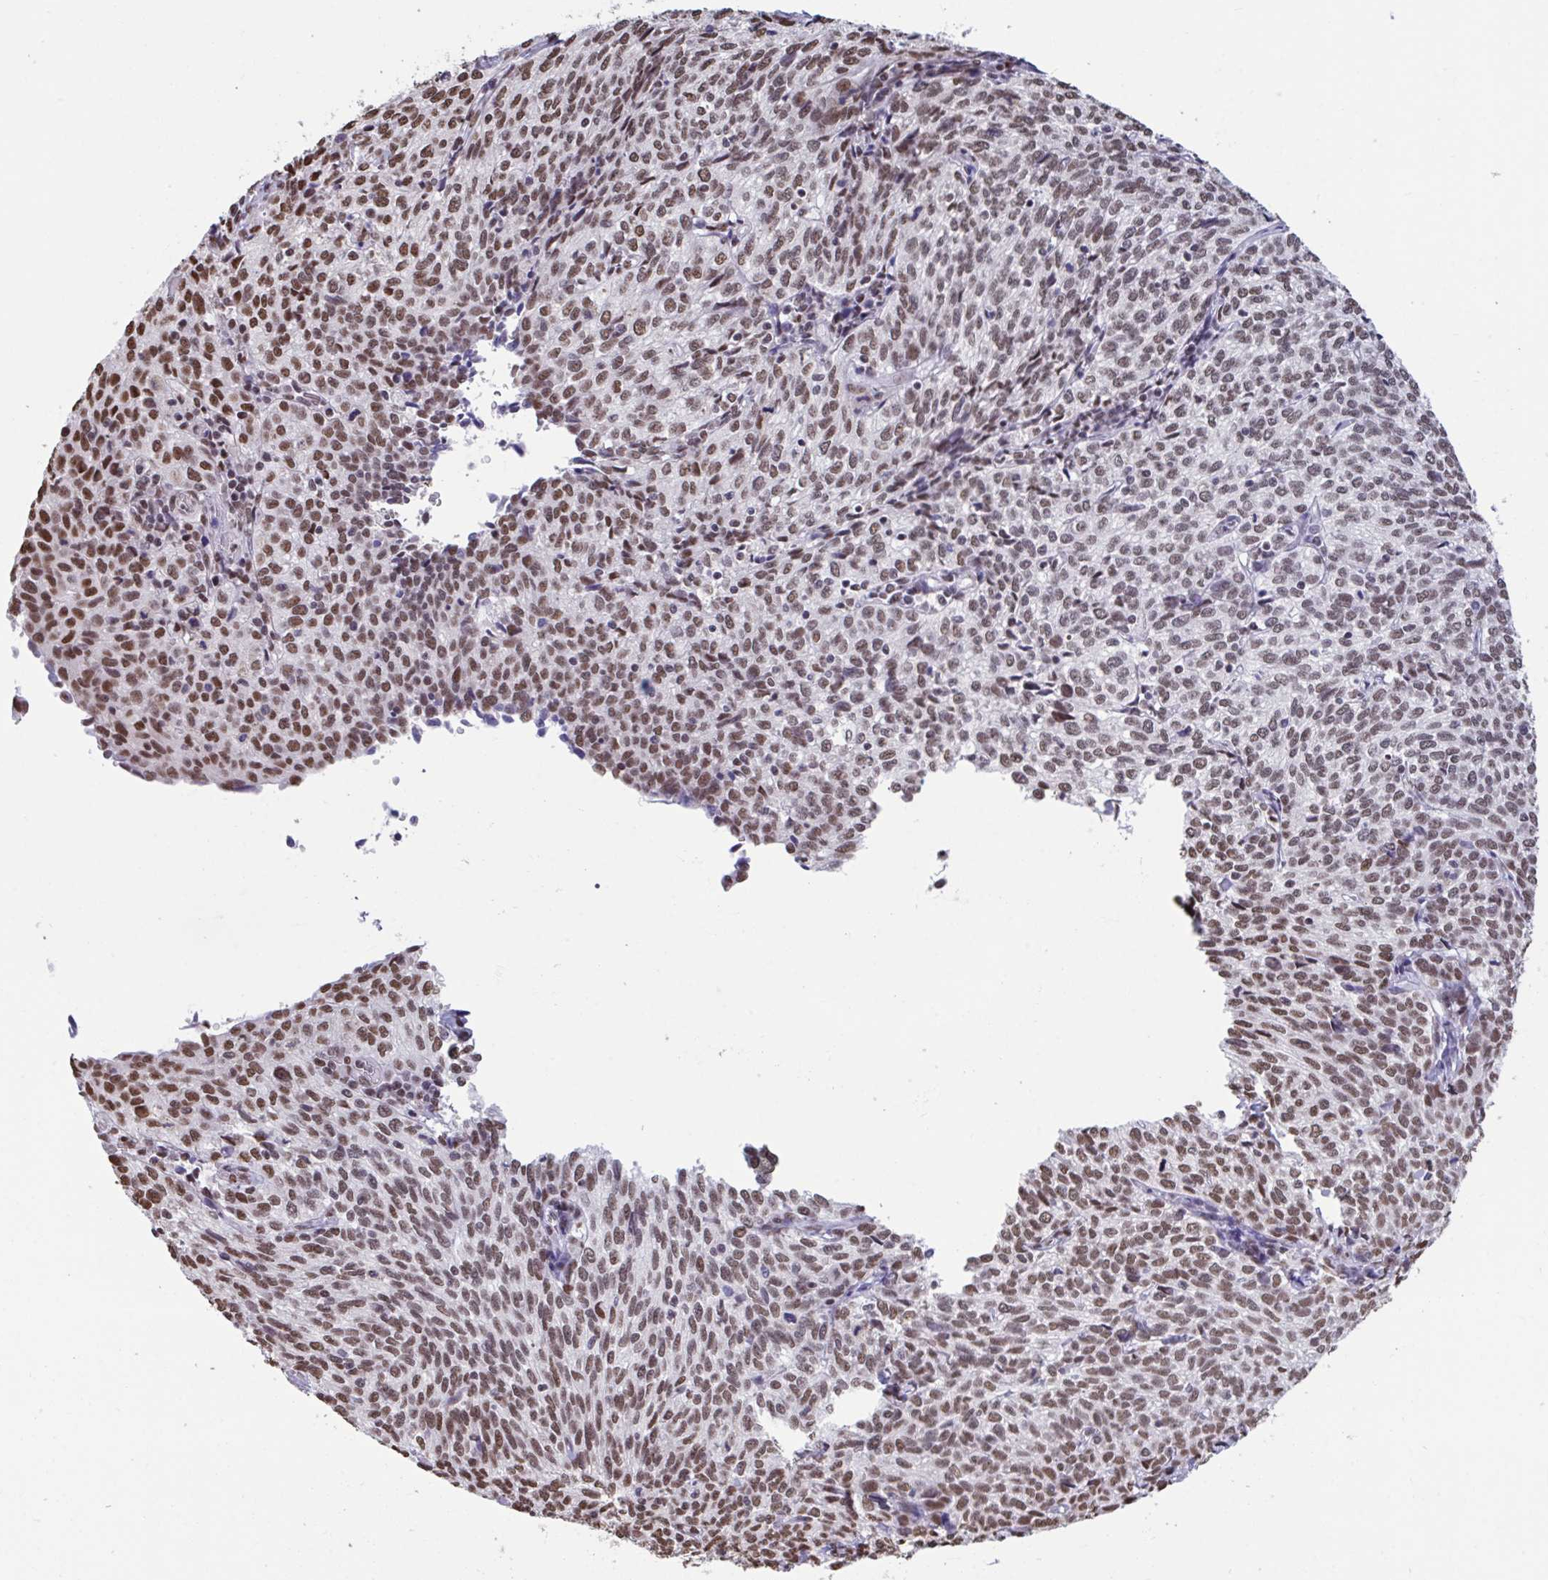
{"staining": {"intensity": "moderate", "quantity": ">75%", "location": "nuclear"}, "tissue": "cervical cancer", "cell_type": "Tumor cells", "image_type": "cancer", "snomed": [{"axis": "morphology", "description": "Normal tissue, NOS"}, {"axis": "morphology", "description": "Squamous cell carcinoma, NOS"}, {"axis": "topography", "description": "Vagina"}, {"axis": "topography", "description": "Cervix"}], "caption": "A medium amount of moderate nuclear staining is present in approximately >75% of tumor cells in cervical cancer (squamous cell carcinoma) tissue. (DAB IHC with brightfield microscopy, high magnification).", "gene": "HNRNPDL", "patient": {"sex": "female", "age": 45}}